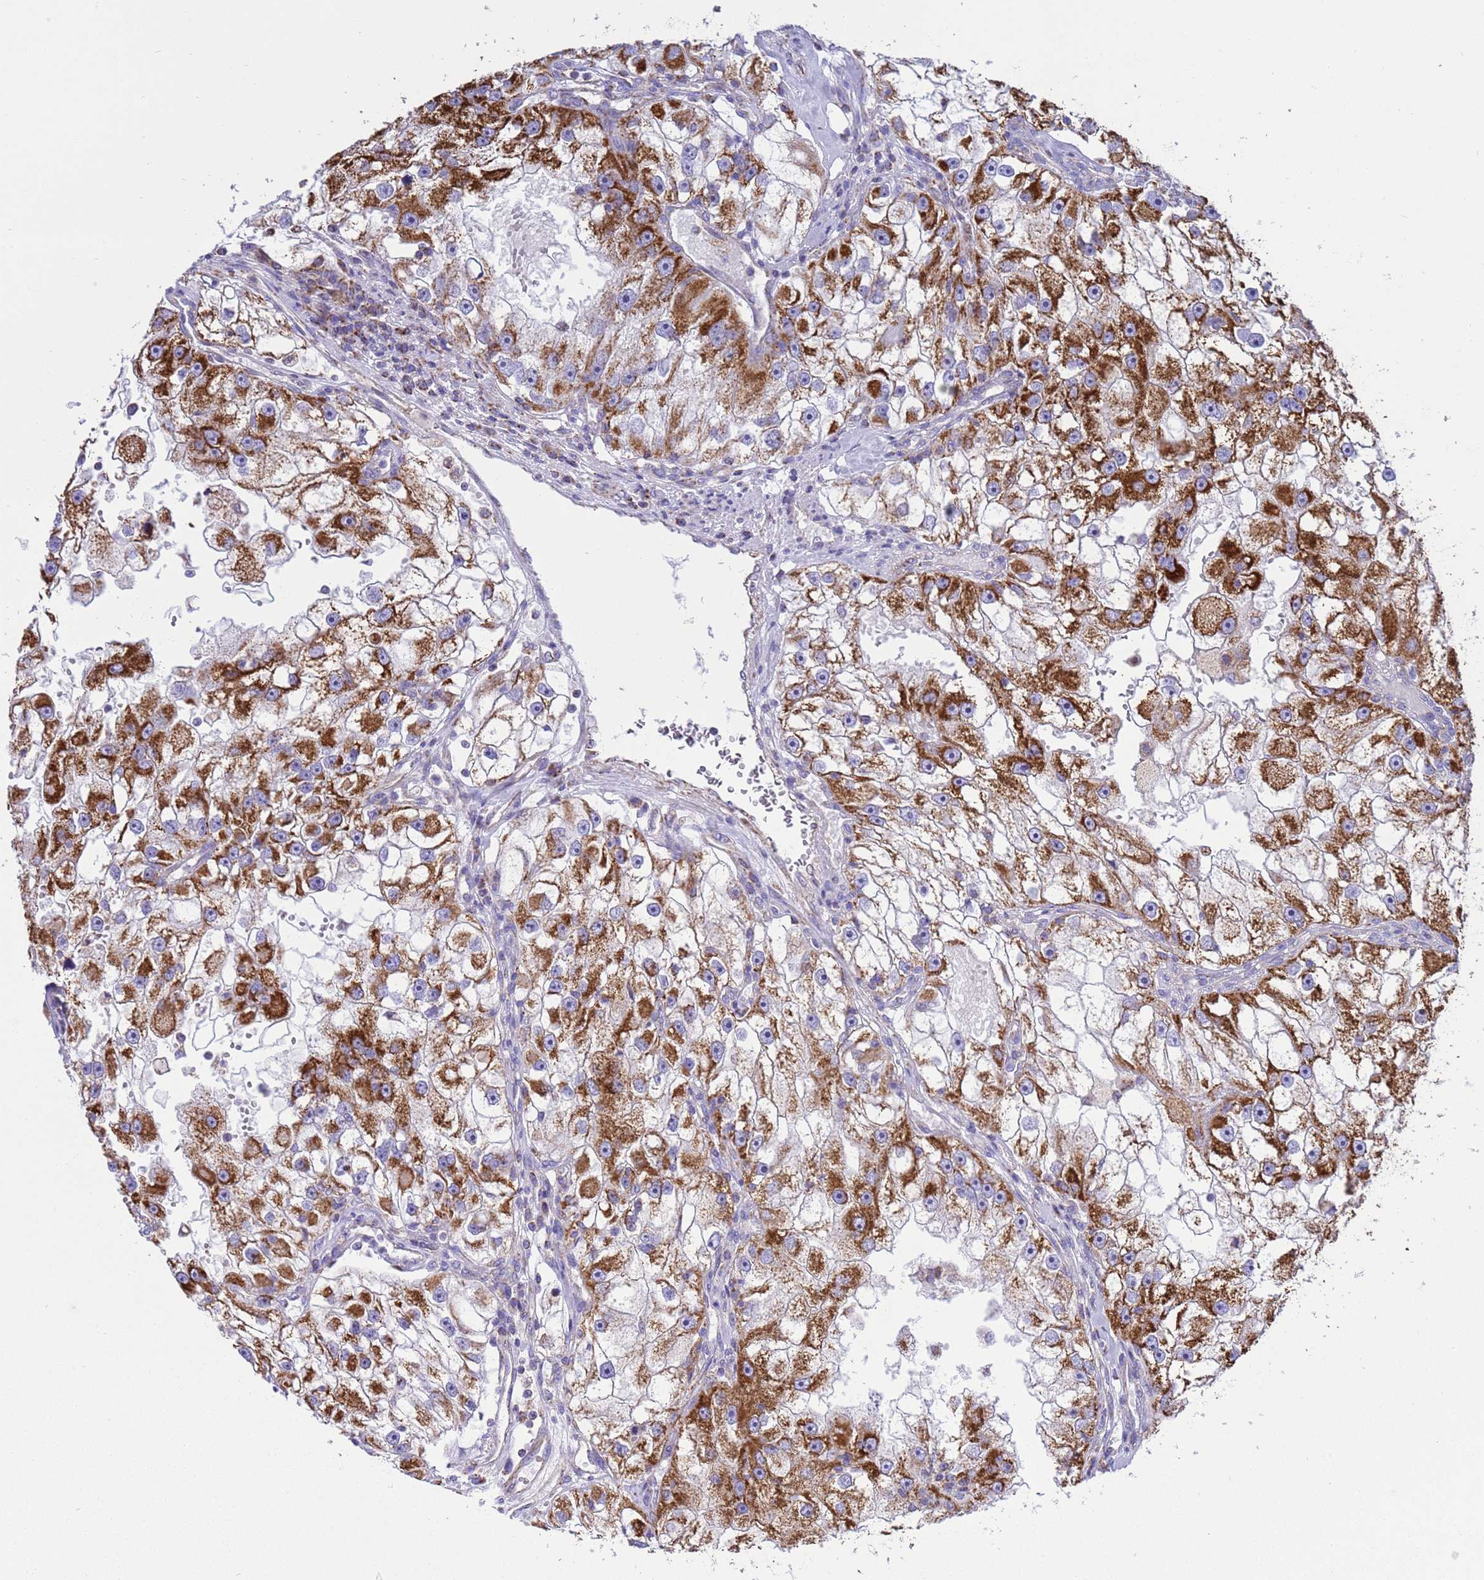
{"staining": {"intensity": "strong", "quantity": ">75%", "location": "cytoplasmic/membranous"}, "tissue": "renal cancer", "cell_type": "Tumor cells", "image_type": "cancer", "snomed": [{"axis": "morphology", "description": "Adenocarcinoma, NOS"}, {"axis": "topography", "description": "Kidney"}], "caption": "Immunohistochemical staining of human renal cancer (adenocarcinoma) demonstrates high levels of strong cytoplasmic/membranous positivity in approximately >75% of tumor cells.", "gene": "RNF165", "patient": {"sex": "male", "age": 63}}